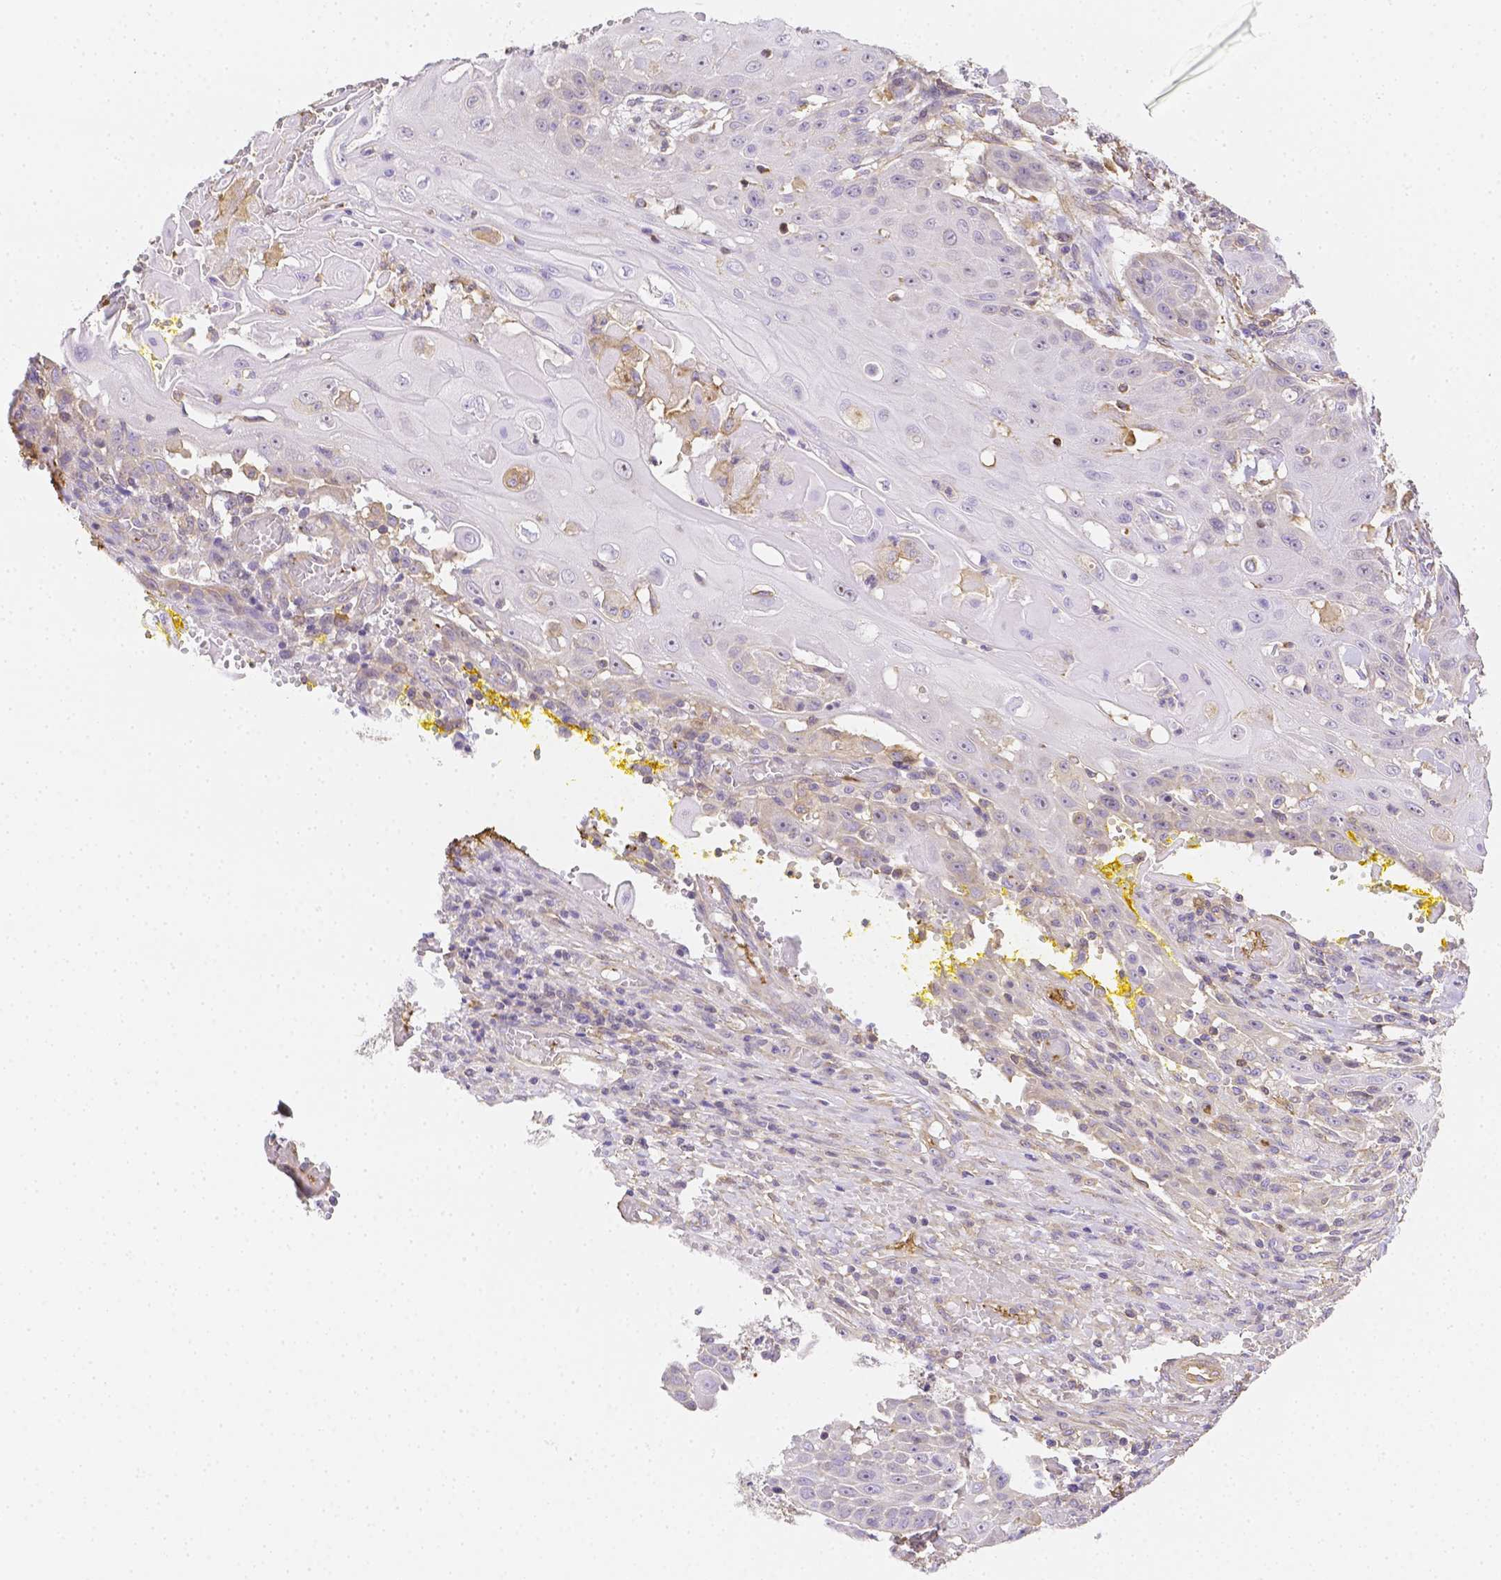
{"staining": {"intensity": "negative", "quantity": "none", "location": "none"}, "tissue": "head and neck cancer", "cell_type": "Tumor cells", "image_type": "cancer", "snomed": [{"axis": "morphology", "description": "Normal tissue, NOS"}, {"axis": "morphology", "description": "Squamous cell carcinoma, NOS"}, {"axis": "topography", "description": "Oral tissue"}, {"axis": "topography", "description": "Head-Neck"}], "caption": "An image of squamous cell carcinoma (head and neck) stained for a protein shows no brown staining in tumor cells.", "gene": "ASAH2", "patient": {"sex": "female", "age": 55}}